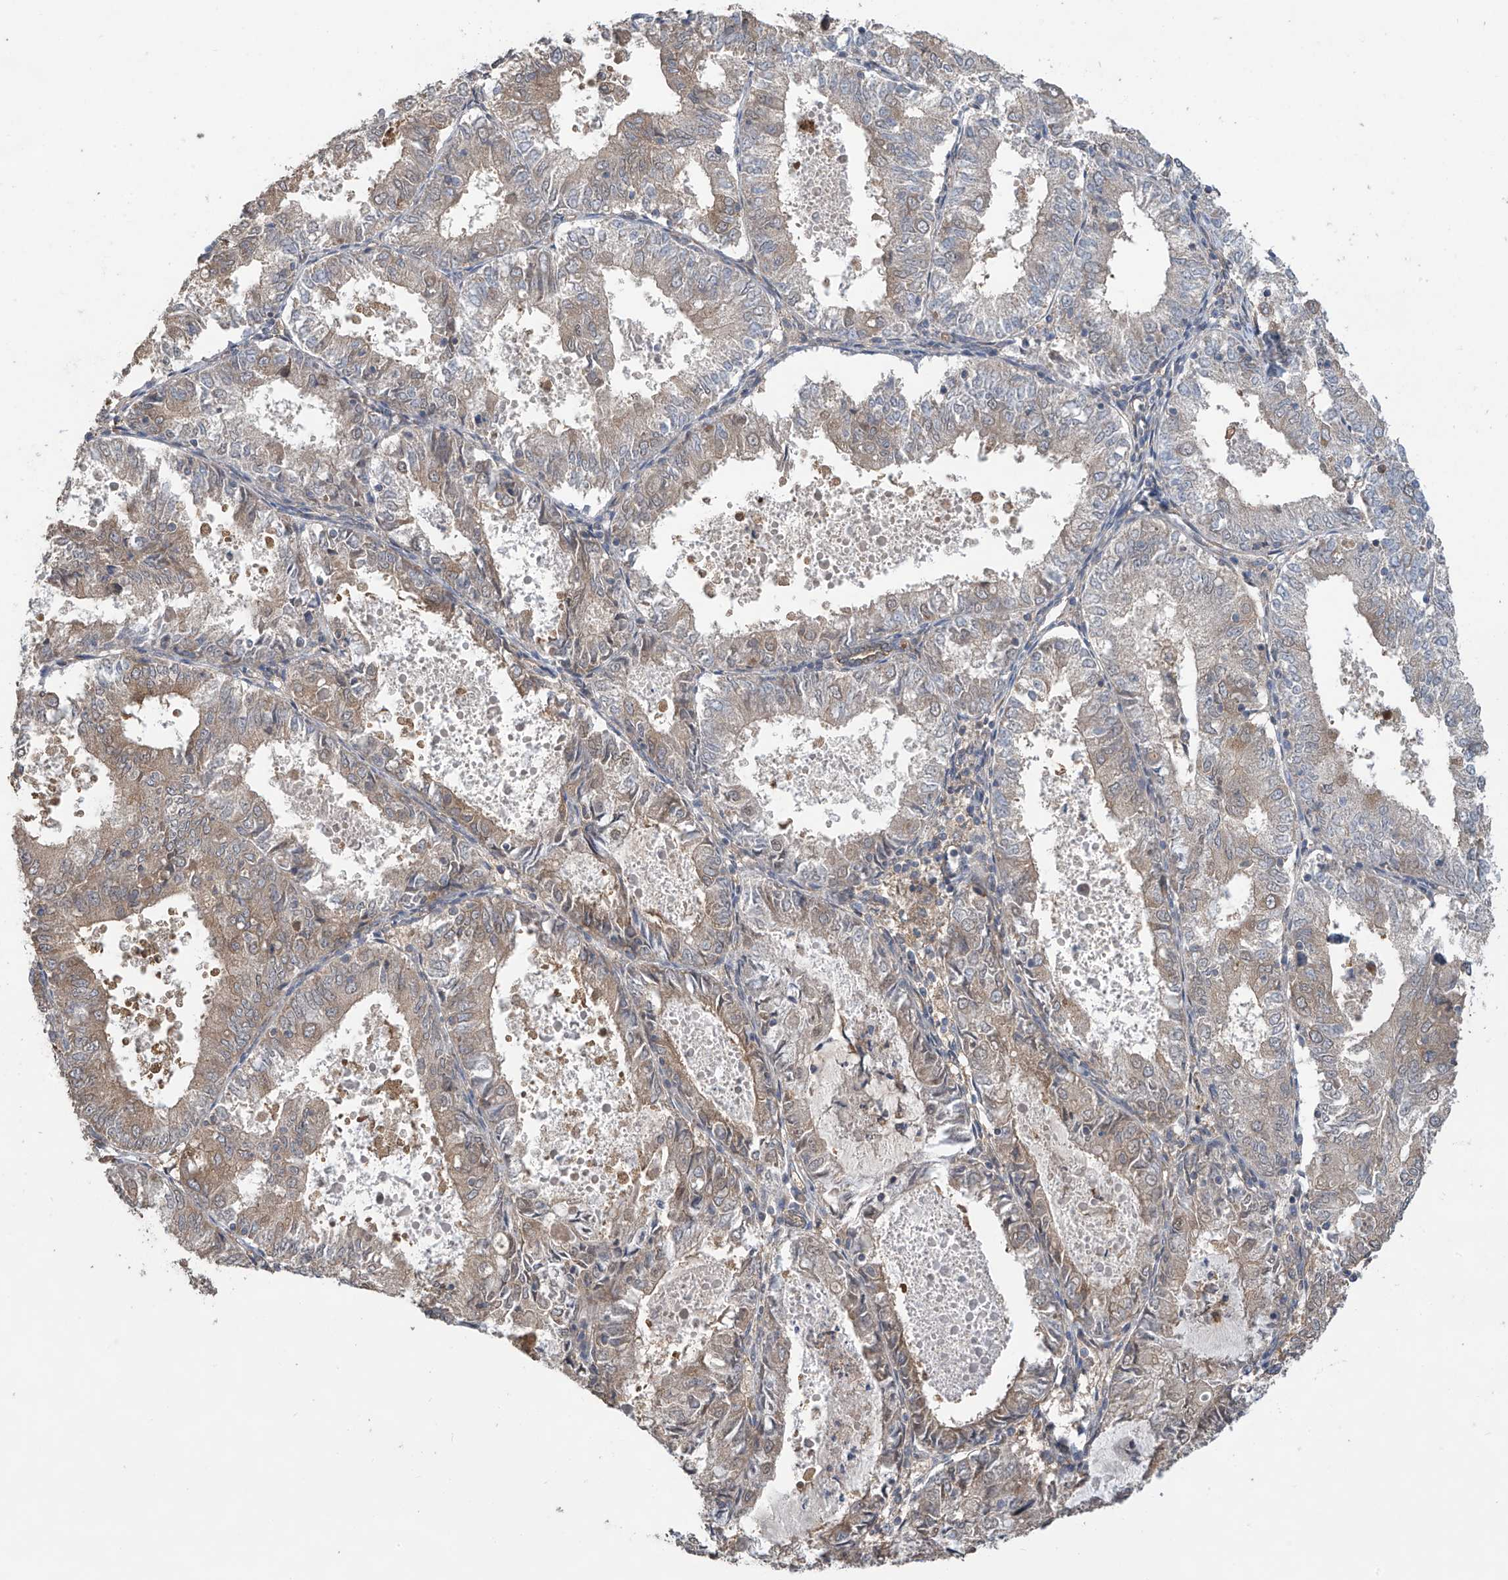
{"staining": {"intensity": "moderate", "quantity": "25%-75%", "location": "cytoplasmic/membranous"}, "tissue": "endometrial cancer", "cell_type": "Tumor cells", "image_type": "cancer", "snomed": [{"axis": "morphology", "description": "Adenocarcinoma, NOS"}, {"axis": "topography", "description": "Endometrium"}], "caption": "Protein staining exhibits moderate cytoplasmic/membranous expression in about 25%-75% of tumor cells in endometrial adenocarcinoma. (Brightfield microscopy of DAB IHC at high magnification).", "gene": "PHACTR4", "patient": {"sex": "female", "age": 57}}